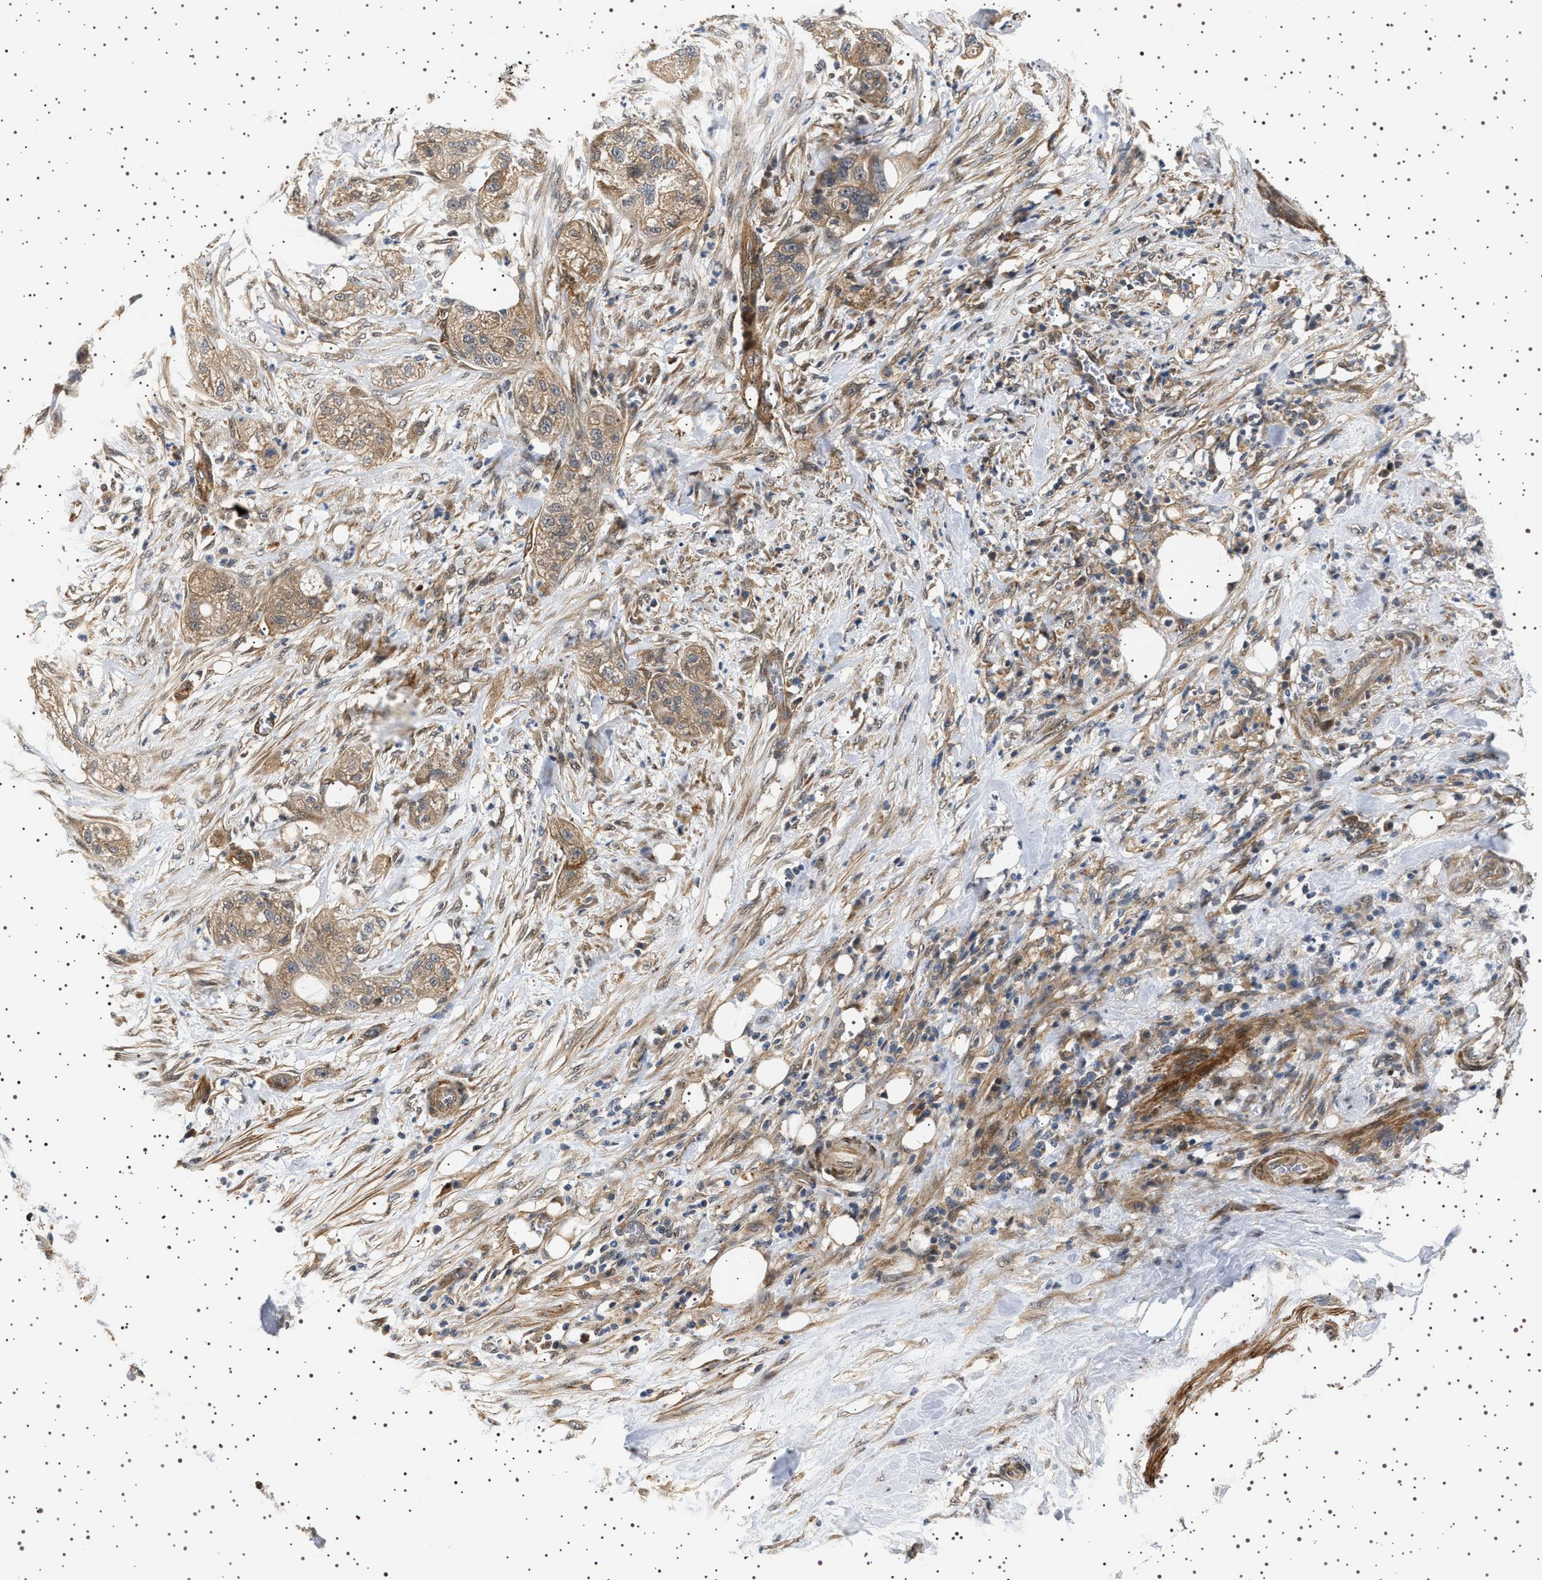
{"staining": {"intensity": "weak", "quantity": ">75%", "location": "cytoplasmic/membranous"}, "tissue": "pancreatic cancer", "cell_type": "Tumor cells", "image_type": "cancer", "snomed": [{"axis": "morphology", "description": "Adenocarcinoma, NOS"}, {"axis": "topography", "description": "Pancreas"}], "caption": "Human pancreatic cancer stained with a protein marker displays weak staining in tumor cells.", "gene": "BAG3", "patient": {"sex": "female", "age": 78}}